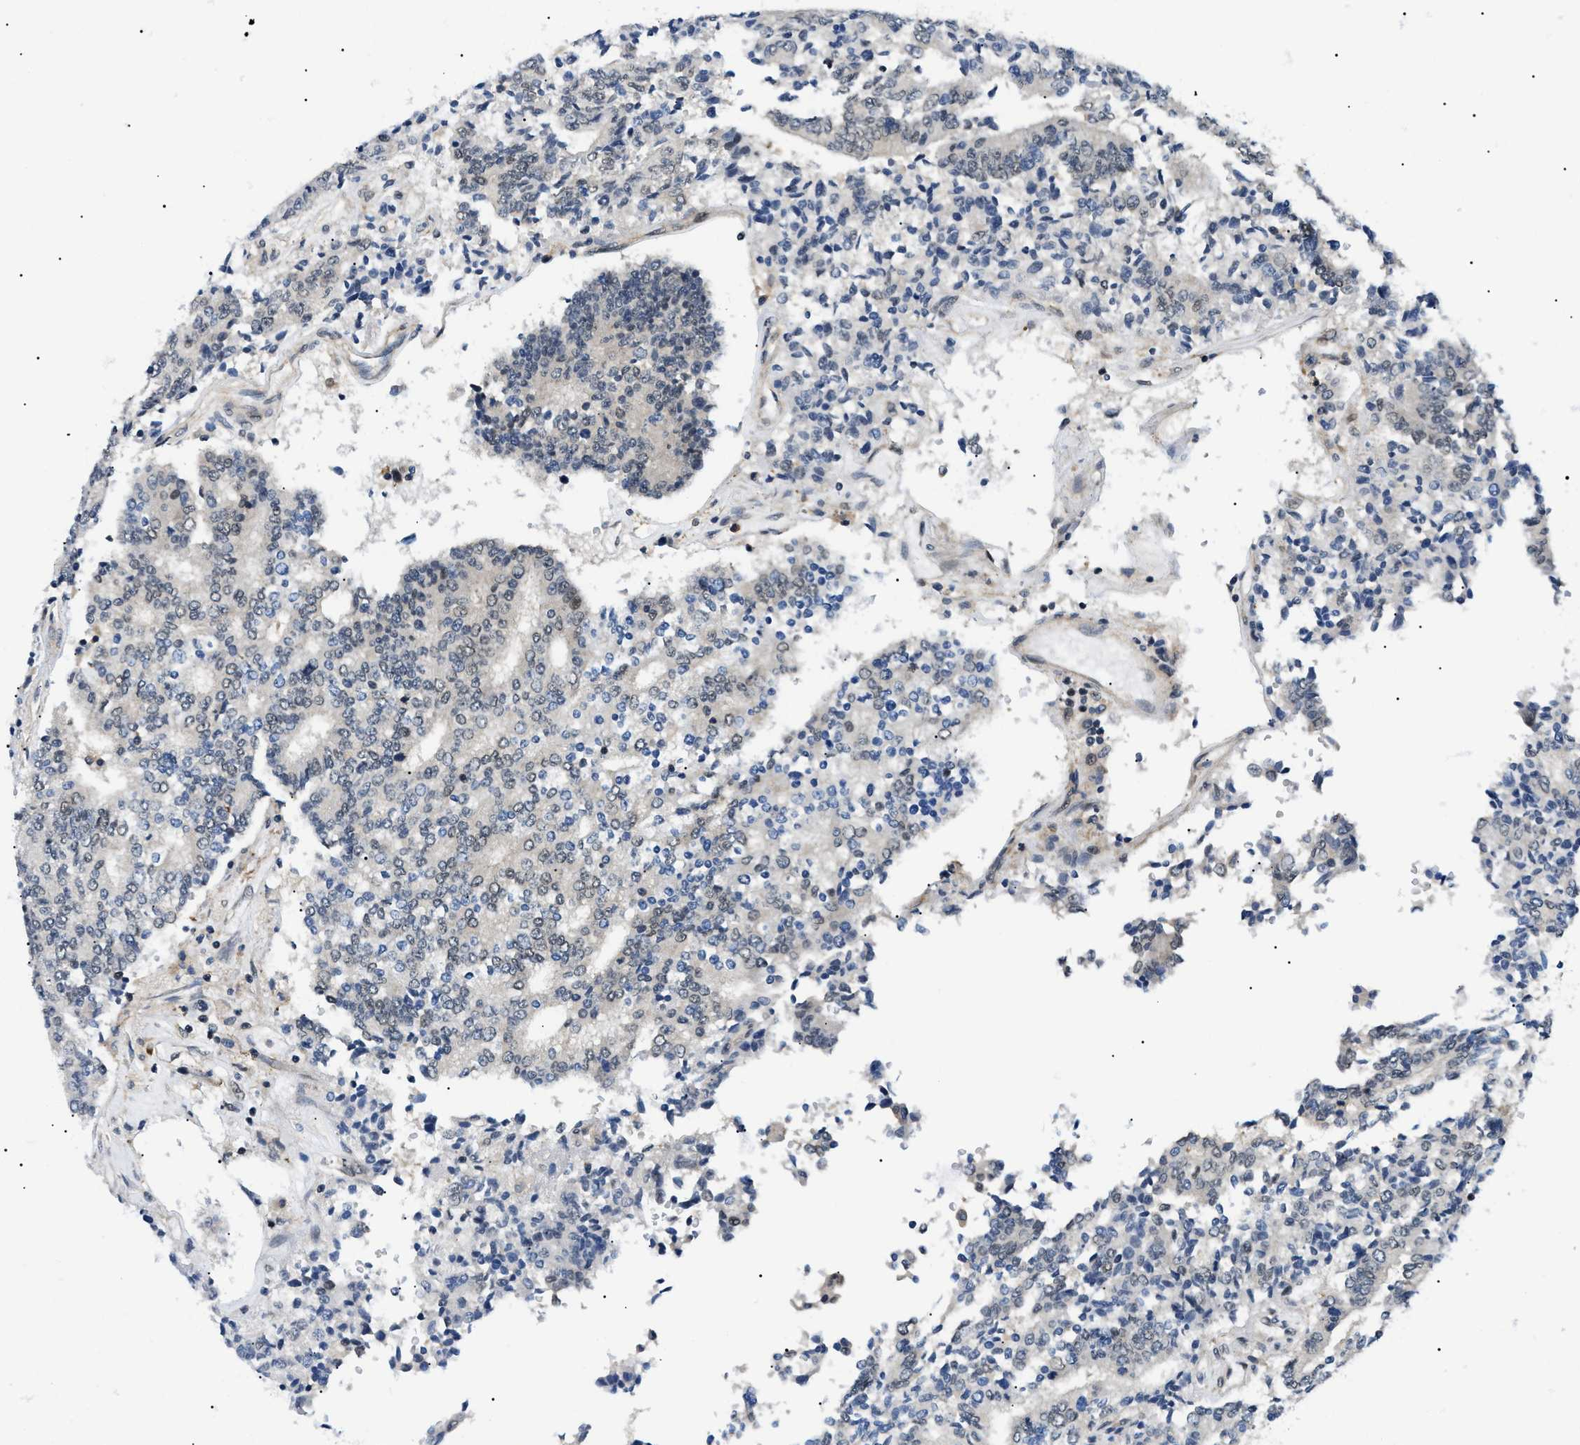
{"staining": {"intensity": "negative", "quantity": "none", "location": "none"}, "tissue": "prostate cancer", "cell_type": "Tumor cells", "image_type": "cancer", "snomed": [{"axis": "morphology", "description": "Normal tissue, NOS"}, {"axis": "morphology", "description": "Adenocarcinoma, High grade"}, {"axis": "topography", "description": "Prostate"}, {"axis": "topography", "description": "Seminal veicle"}], "caption": "Immunohistochemistry (IHC) photomicrograph of neoplastic tissue: human prostate high-grade adenocarcinoma stained with DAB (3,3'-diaminobenzidine) reveals no significant protein expression in tumor cells.", "gene": "RBM15", "patient": {"sex": "male", "age": 55}}